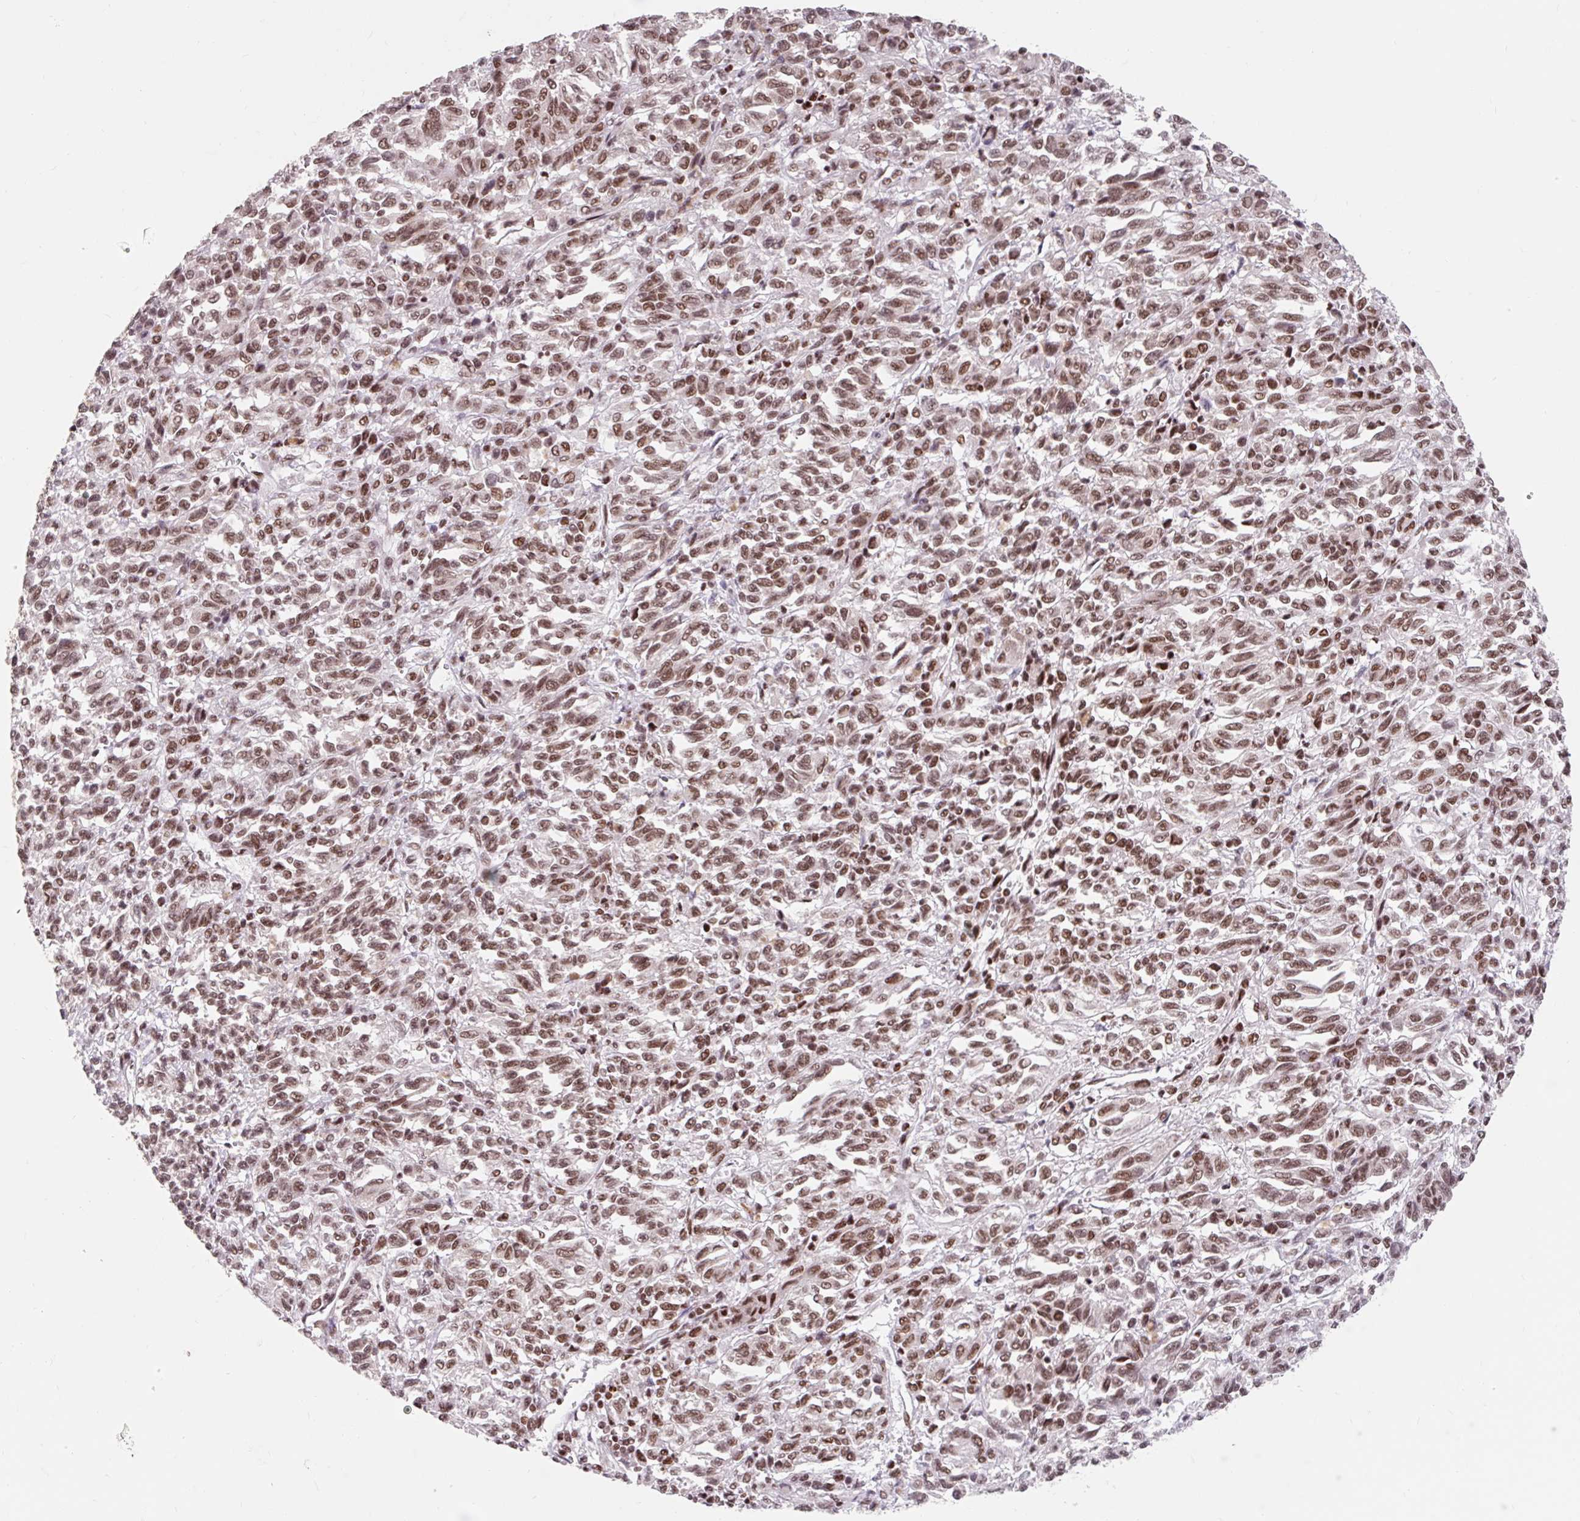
{"staining": {"intensity": "moderate", "quantity": ">75%", "location": "nuclear"}, "tissue": "melanoma", "cell_type": "Tumor cells", "image_type": "cancer", "snomed": [{"axis": "morphology", "description": "Malignant melanoma, Metastatic site"}, {"axis": "topography", "description": "Lung"}], "caption": "An IHC histopathology image of neoplastic tissue is shown. Protein staining in brown labels moderate nuclear positivity in melanoma within tumor cells.", "gene": "SRSF10", "patient": {"sex": "male", "age": 64}}